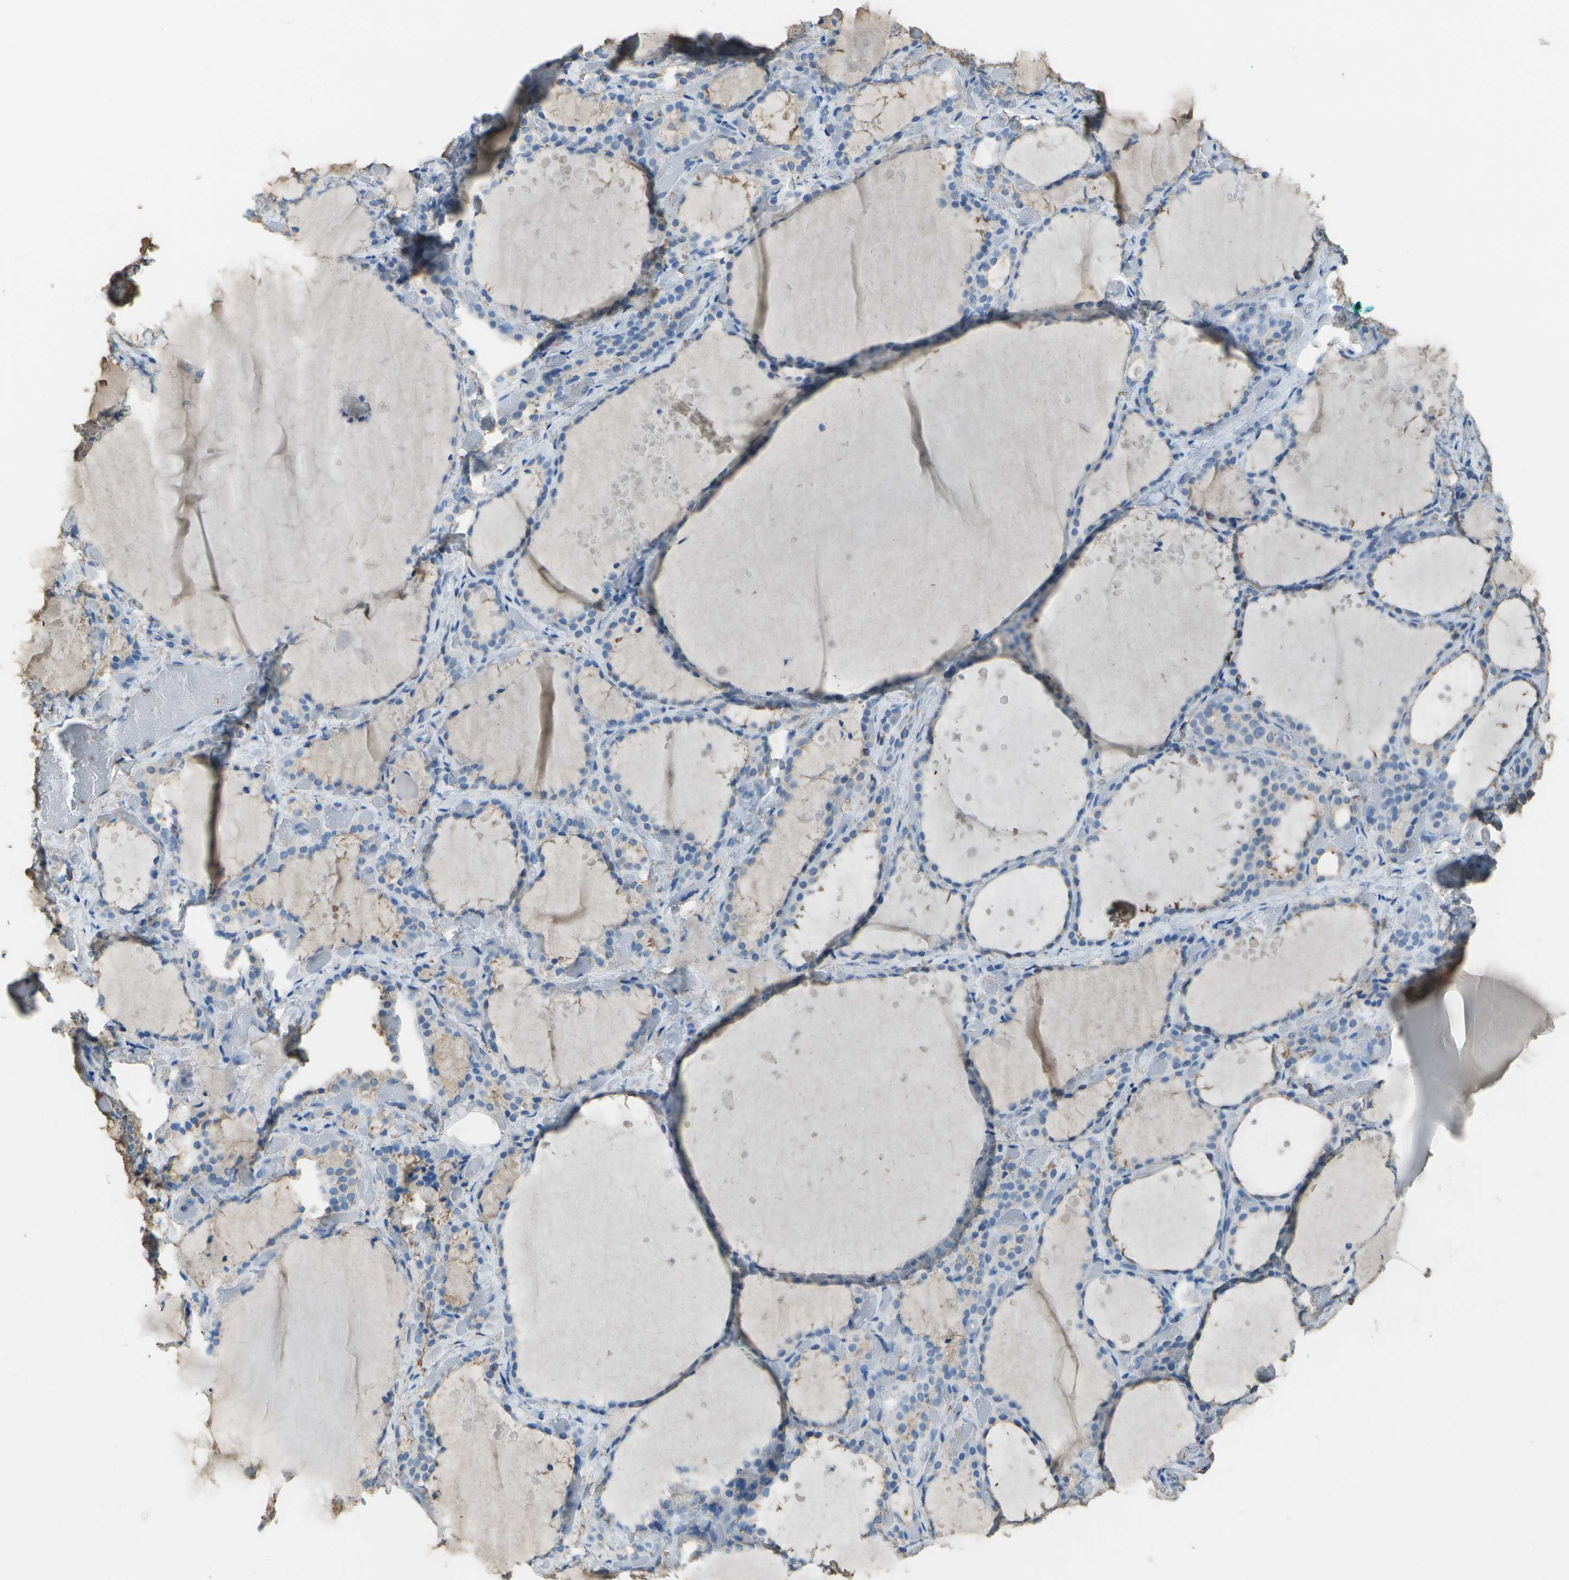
{"staining": {"intensity": "negative", "quantity": "none", "location": "none"}, "tissue": "thyroid gland", "cell_type": "Glandular cells", "image_type": "normal", "snomed": [{"axis": "morphology", "description": "Normal tissue, NOS"}, {"axis": "topography", "description": "Thyroid gland"}], "caption": "Immunohistochemistry photomicrograph of unremarkable thyroid gland: thyroid gland stained with DAB (3,3'-diaminobenzidine) displays no significant protein expression in glandular cells.", "gene": "CYP4F11", "patient": {"sex": "female", "age": 44}}